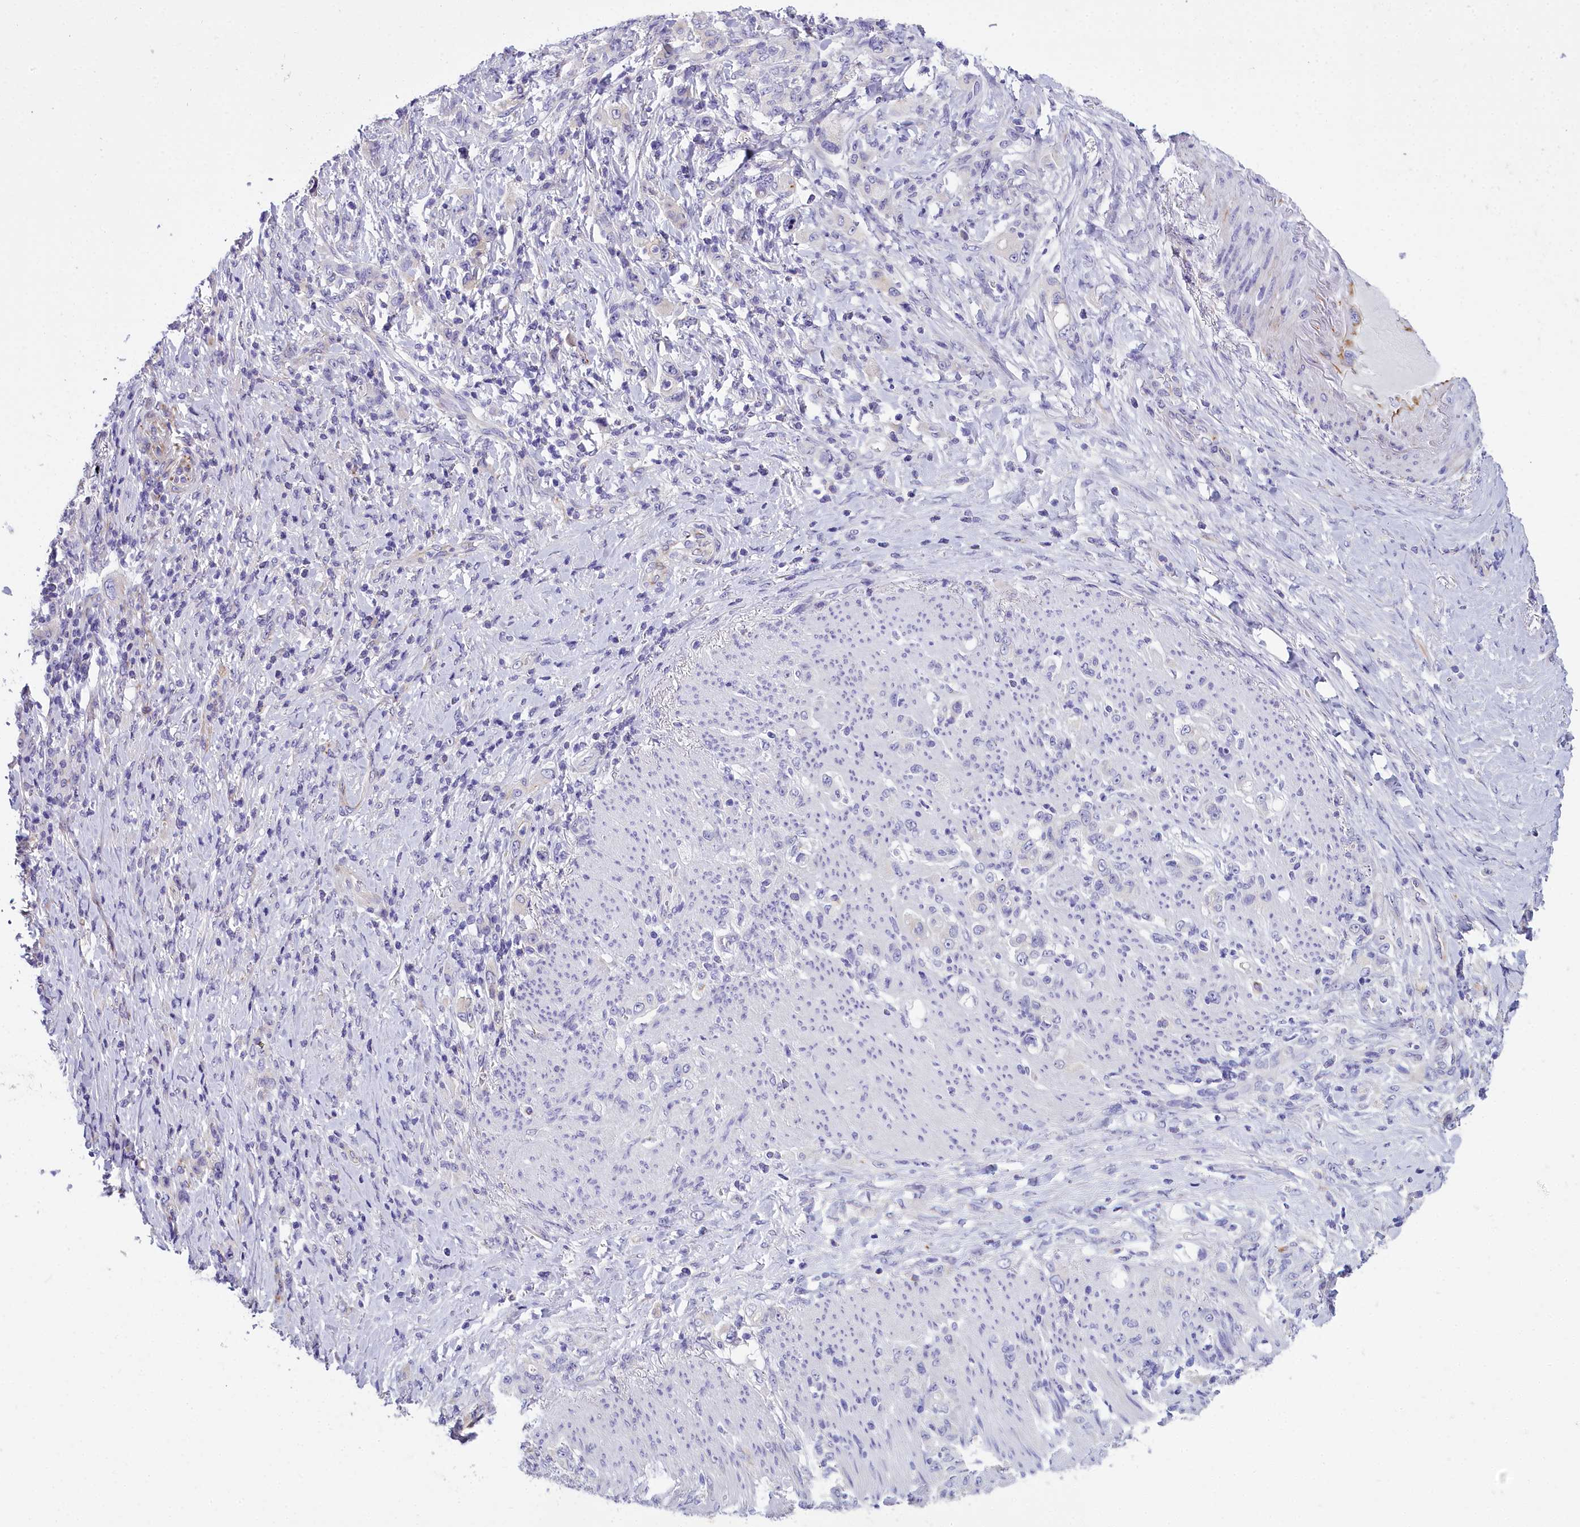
{"staining": {"intensity": "negative", "quantity": "none", "location": "none"}, "tissue": "stomach cancer", "cell_type": "Tumor cells", "image_type": "cancer", "snomed": [{"axis": "morphology", "description": "Normal tissue, NOS"}, {"axis": "morphology", "description": "Adenocarcinoma, NOS"}, {"axis": "topography", "description": "Stomach"}], "caption": "Histopathology image shows no significant protein positivity in tumor cells of adenocarcinoma (stomach).", "gene": "TIMM22", "patient": {"sex": "female", "age": 79}}